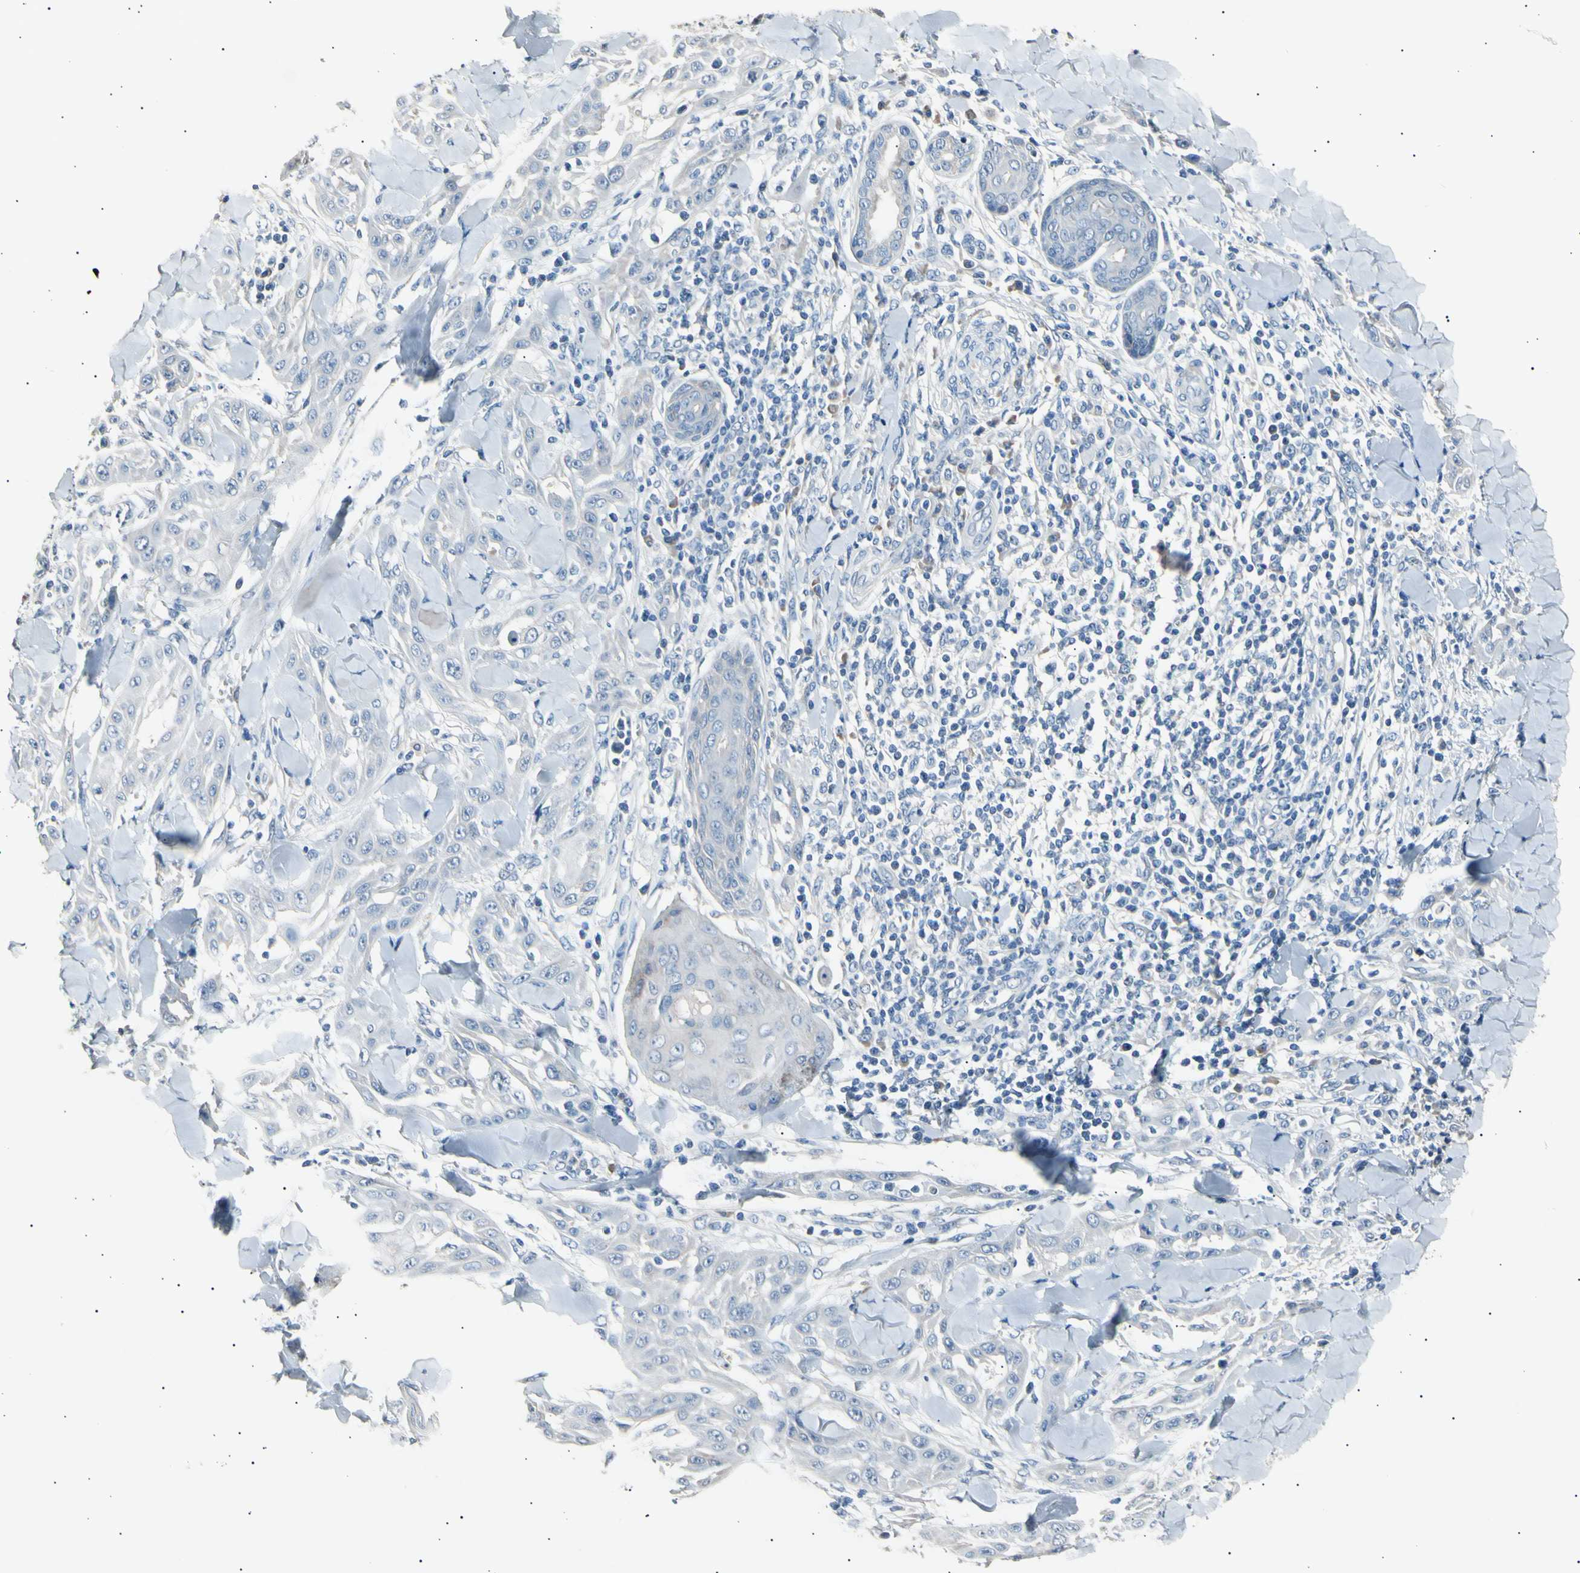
{"staining": {"intensity": "negative", "quantity": "none", "location": "none"}, "tissue": "skin cancer", "cell_type": "Tumor cells", "image_type": "cancer", "snomed": [{"axis": "morphology", "description": "Squamous cell carcinoma, NOS"}, {"axis": "topography", "description": "Skin"}], "caption": "Image shows no significant protein staining in tumor cells of skin squamous cell carcinoma.", "gene": "LDLR", "patient": {"sex": "male", "age": 24}}